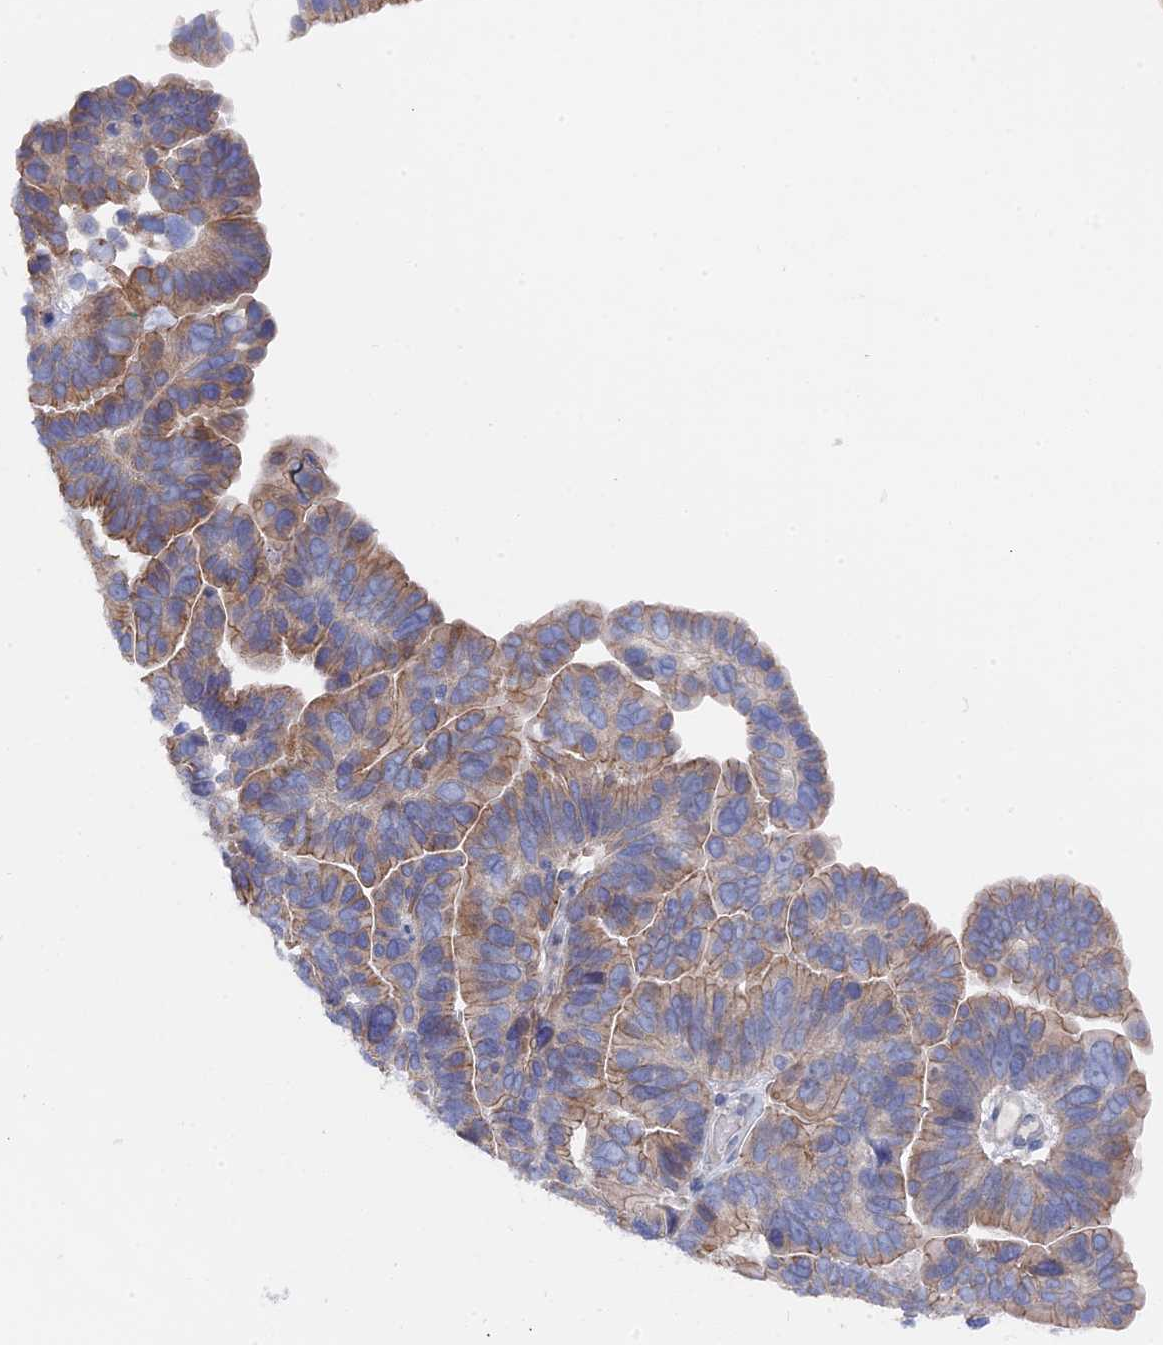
{"staining": {"intensity": "moderate", "quantity": ">75%", "location": "cytoplasmic/membranous"}, "tissue": "ovarian cancer", "cell_type": "Tumor cells", "image_type": "cancer", "snomed": [{"axis": "morphology", "description": "Cystadenocarcinoma, serous, NOS"}, {"axis": "topography", "description": "Ovary"}], "caption": "A medium amount of moderate cytoplasmic/membranous staining is appreciated in about >75% of tumor cells in serous cystadenocarcinoma (ovarian) tissue.", "gene": "TMEM161A", "patient": {"sex": "female", "age": 56}}